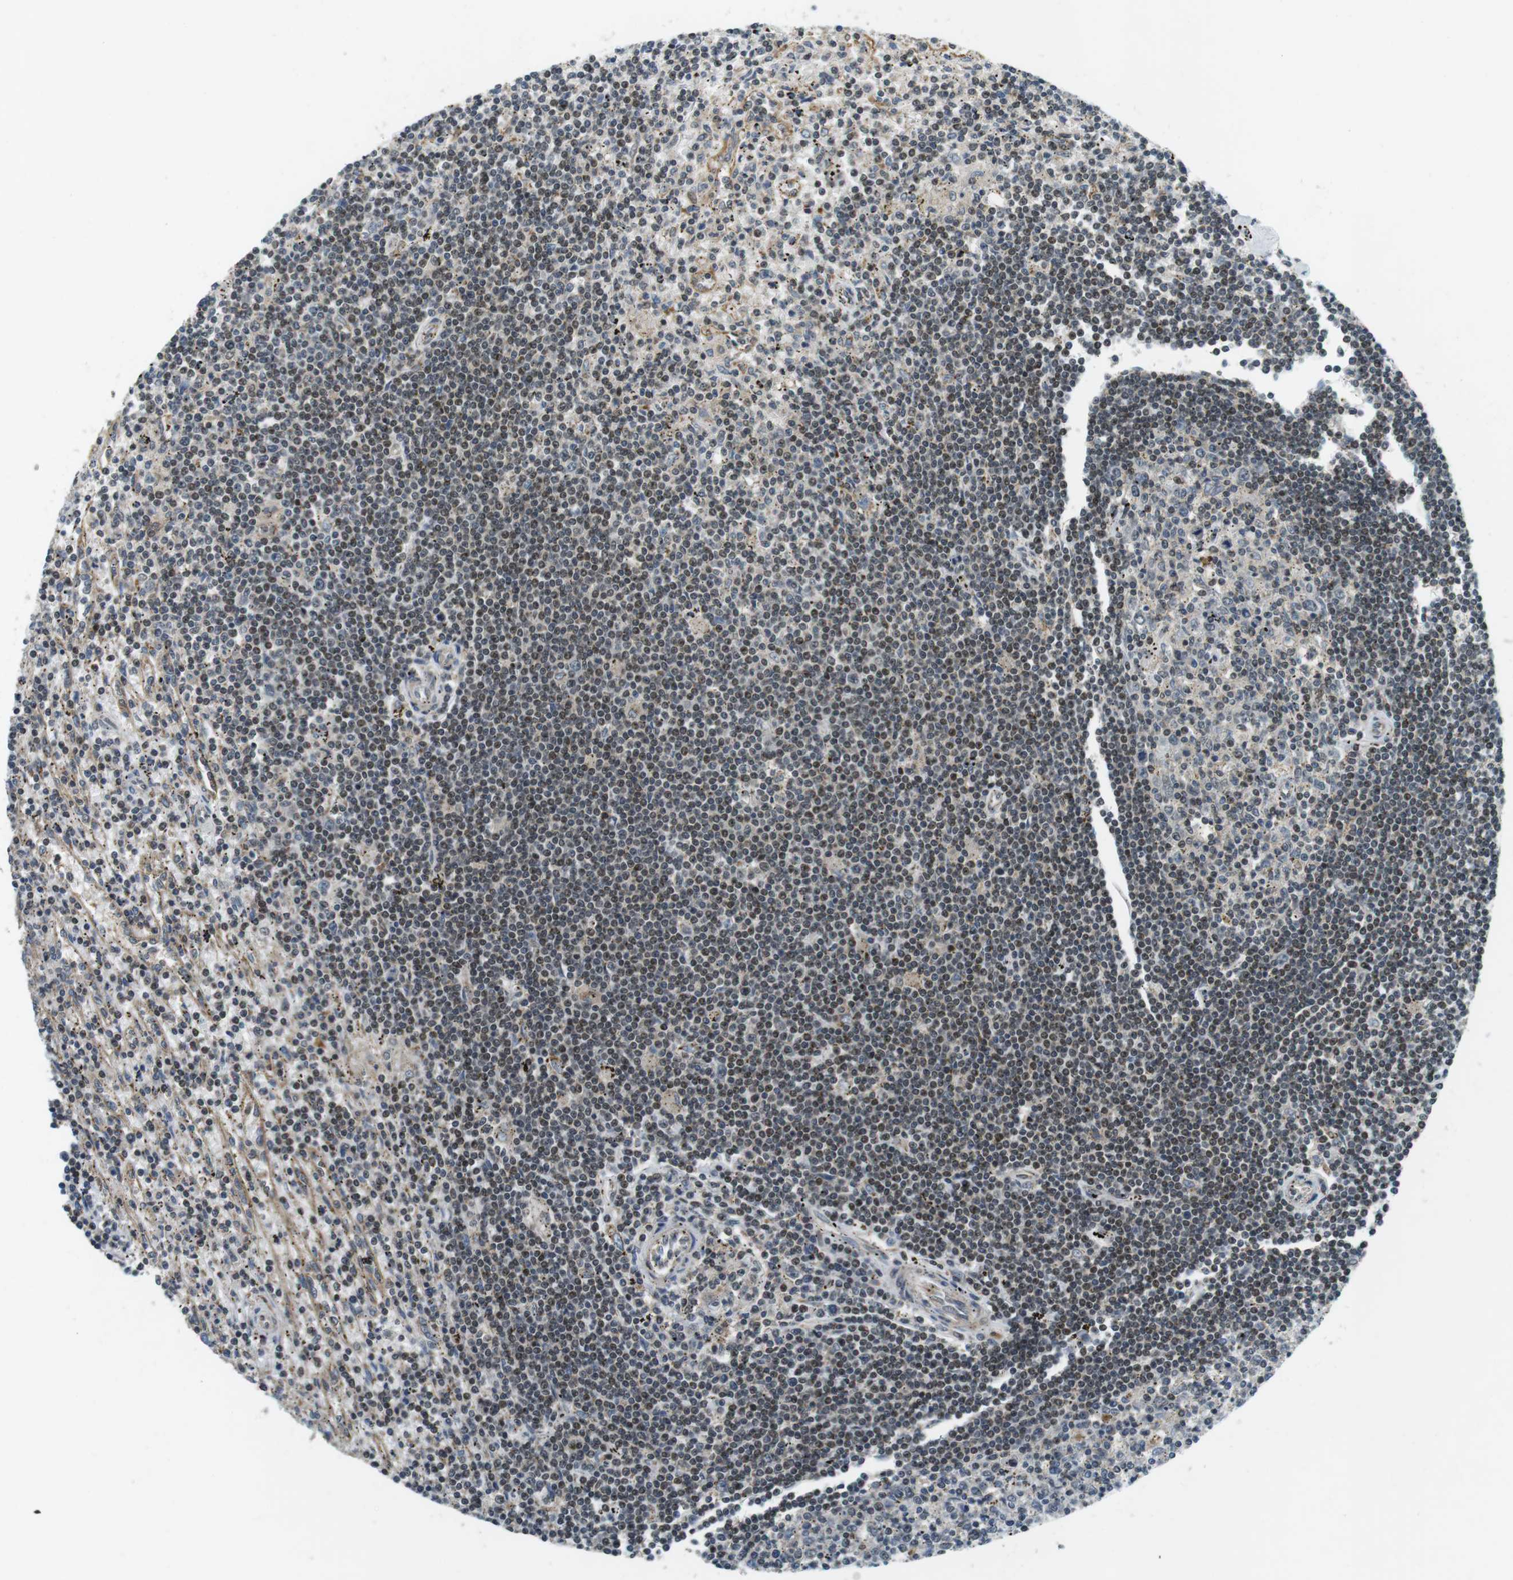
{"staining": {"intensity": "moderate", "quantity": "25%-75%", "location": "nuclear"}, "tissue": "lymphoma", "cell_type": "Tumor cells", "image_type": "cancer", "snomed": [{"axis": "morphology", "description": "Malignant lymphoma, non-Hodgkin's type, Low grade"}, {"axis": "topography", "description": "Spleen"}], "caption": "This micrograph exhibits immunohistochemistry (IHC) staining of malignant lymphoma, non-Hodgkin's type (low-grade), with medium moderate nuclear expression in about 25%-75% of tumor cells.", "gene": "BRD4", "patient": {"sex": "male", "age": 76}}